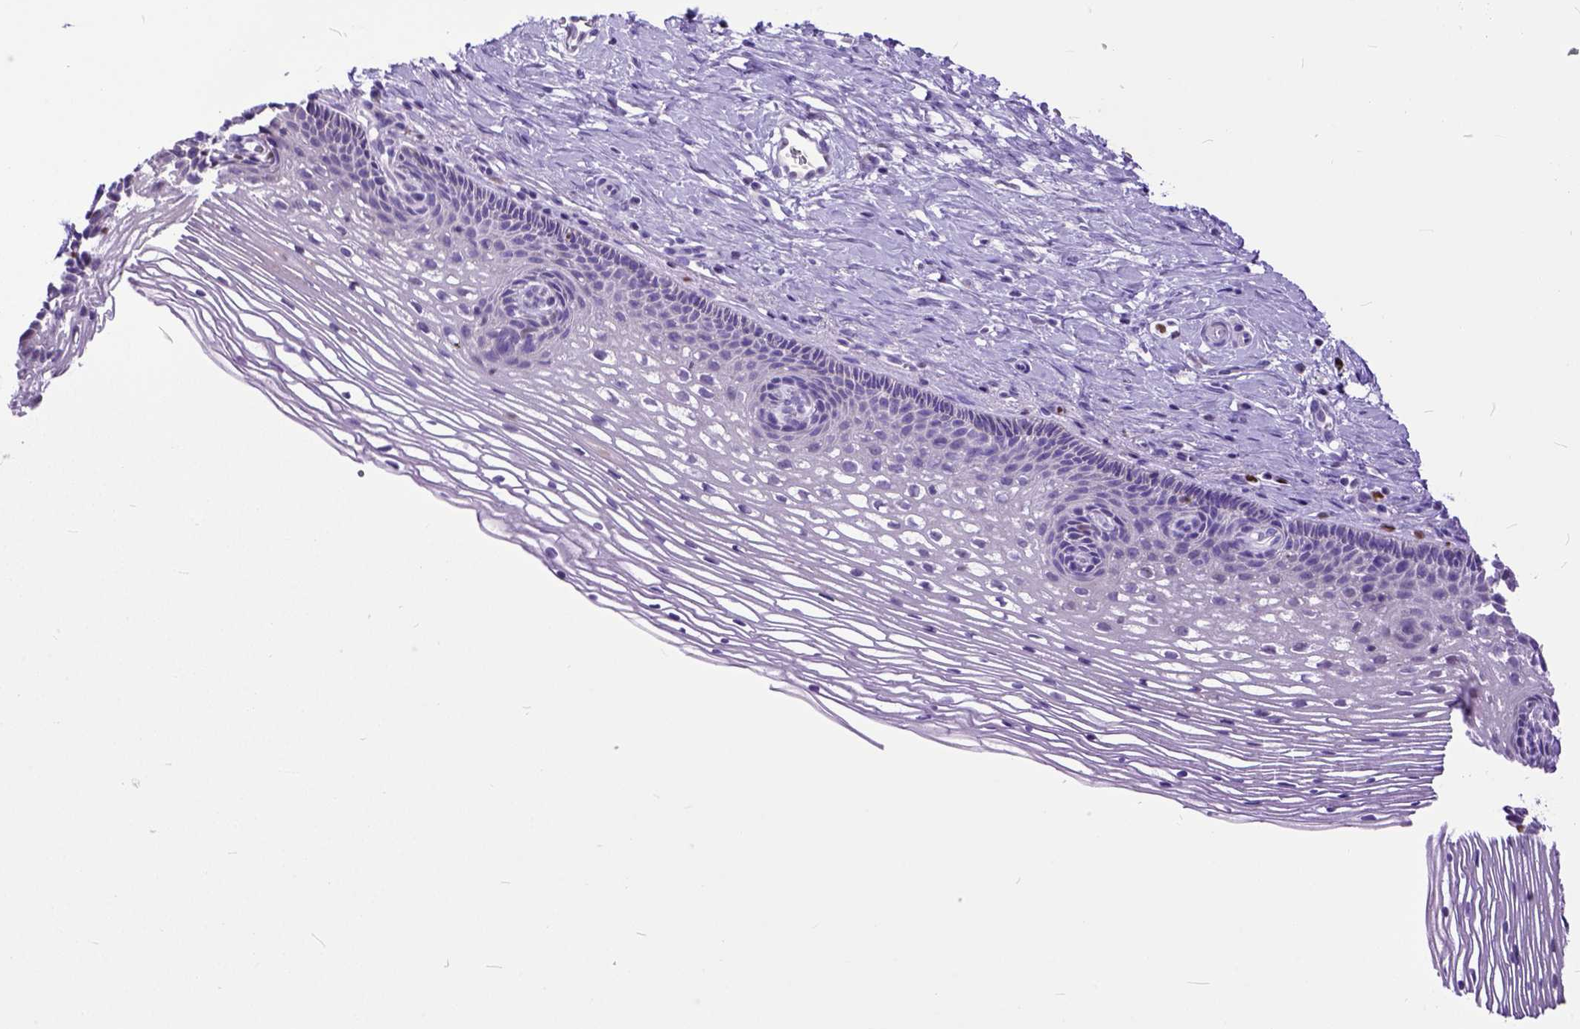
{"staining": {"intensity": "negative", "quantity": "none", "location": "none"}, "tissue": "cervix", "cell_type": "Glandular cells", "image_type": "normal", "snomed": [{"axis": "morphology", "description": "Normal tissue, NOS"}, {"axis": "topography", "description": "Cervix"}], "caption": "Glandular cells show no significant protein staining in normal cervix. (DAB (3,3'-diaminobenzidine) IHC visualized using brightfield microscopy, high magnification).", "gene": "CRB1", "patient": {"sex": "female", "age": 34}}